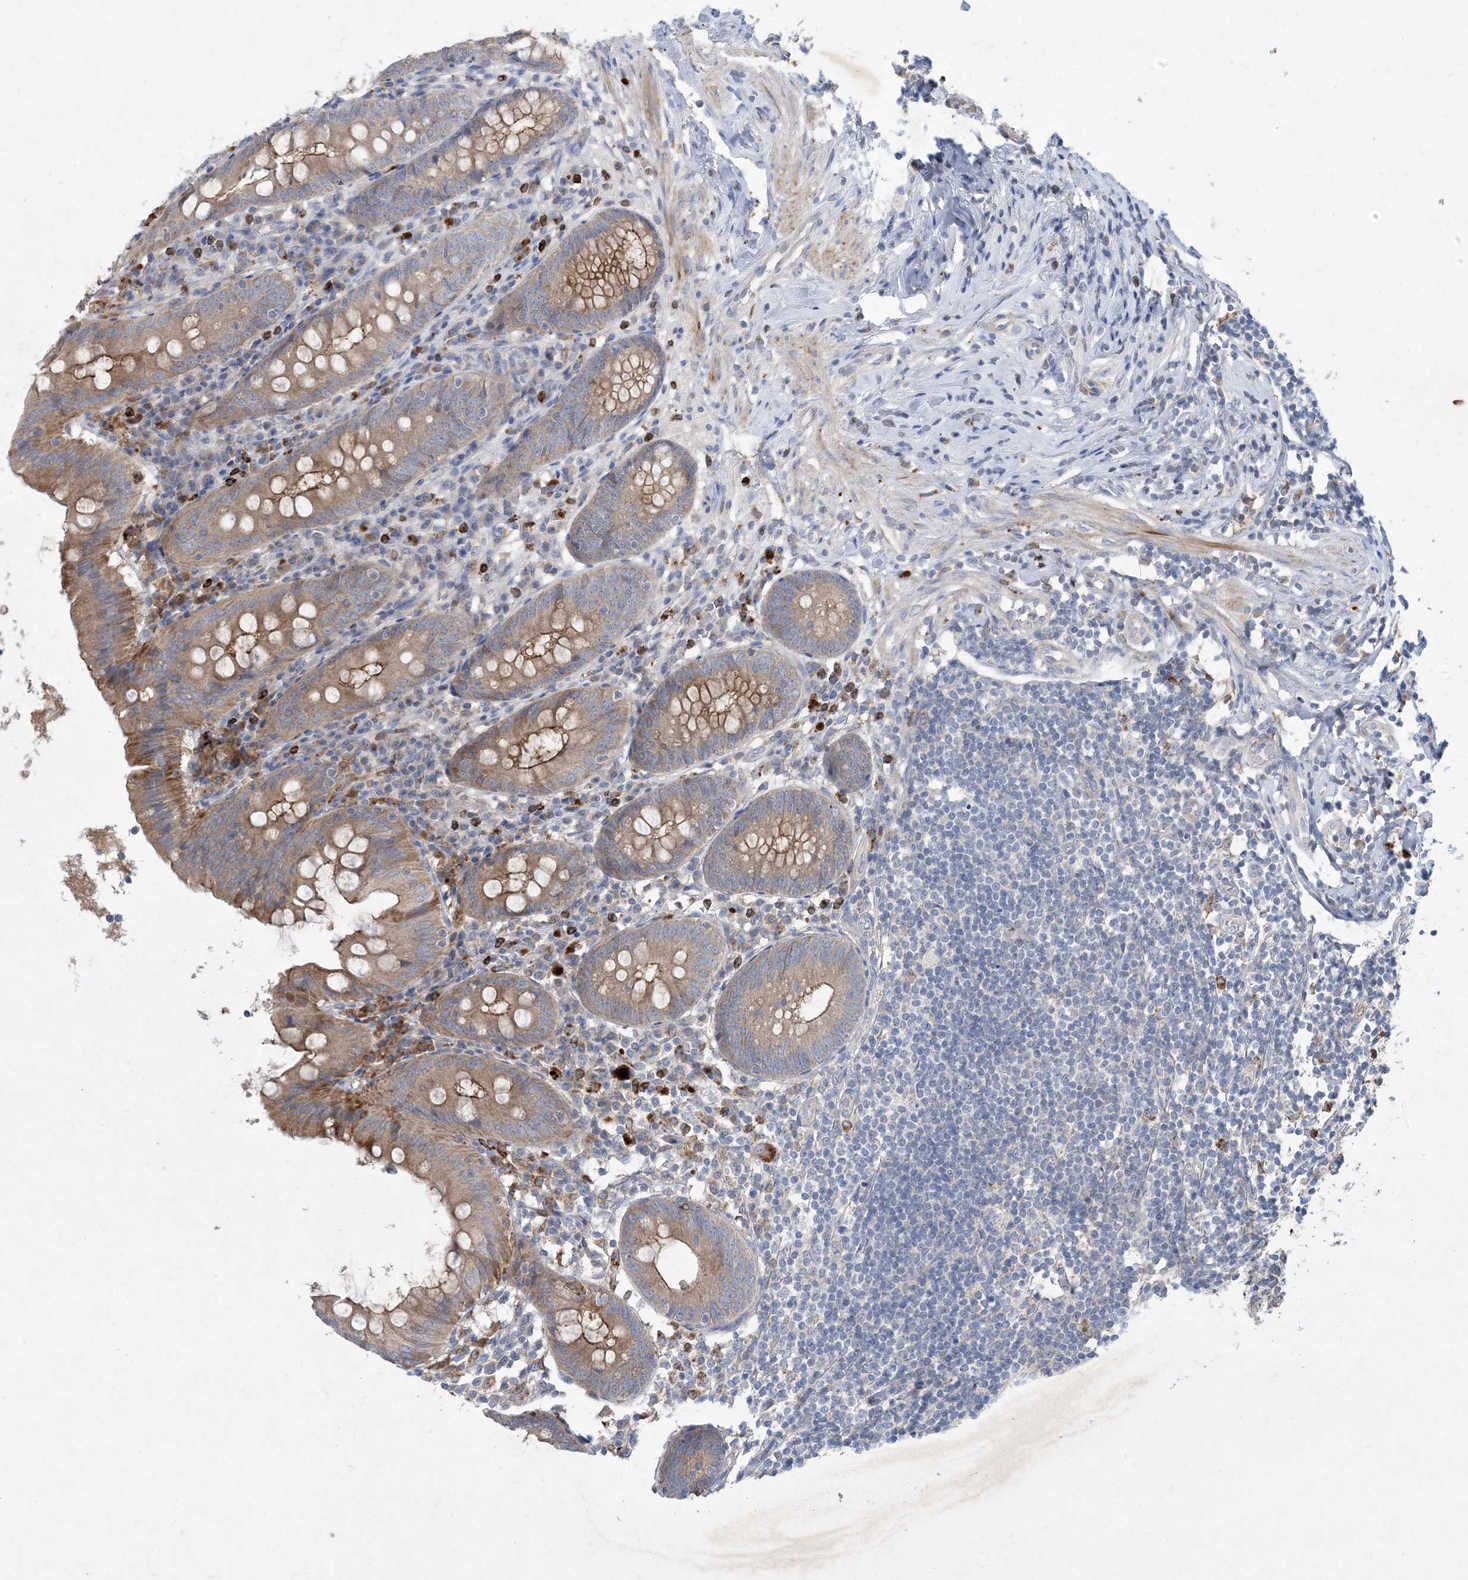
{"staining": {"intensity": "moderate", "quantity": ">75%", "location": "cytoplasmic/membranous"}, "tissue": "appendix", "cell_type": "Glandular cells", "image_type": "normal", "snomed": [{"axis": "morphology", "description": "Normal tissue, NOS"}, {"axis": "topography", "description": "Appendix"}], "caption": "About >75% of glandular cells in normal human appendix exhibit moderate cytoplasmic/membranous protein staining as visualized by brown immunohistochemical staining.", "gene": "MASP2", "patient": {"sex": "female", "age": 54}}